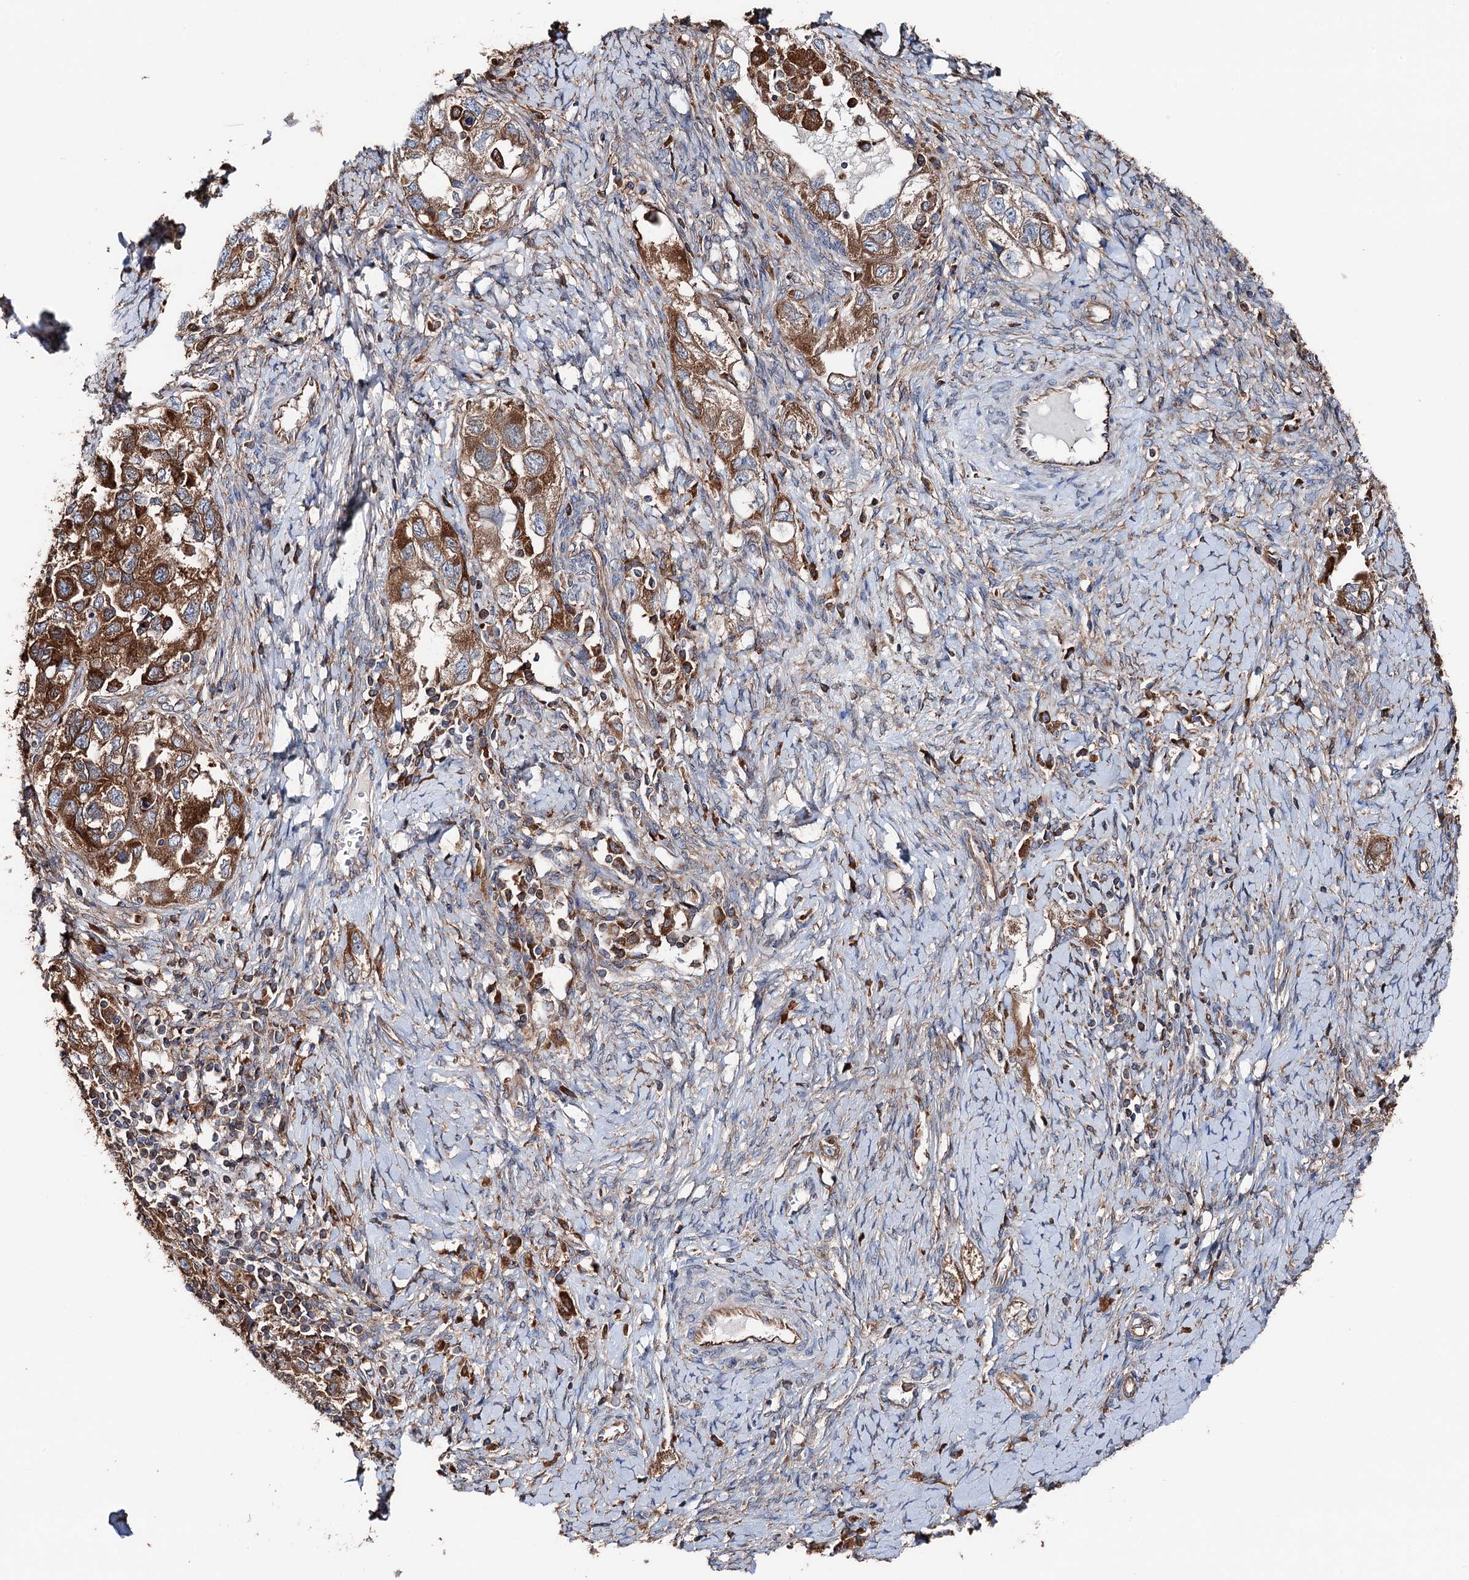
{"staining": {"intensity": "strong", "quantity": ">75%", "location": "cytoplasmic/membranous"}, "tissue": "ovarian cancer", "cell_type": "Tumor cells", "image_type": "cancer", "snomed": [{"axis": "morphology", "description": "Carcinoma, NOS"}, {"axis": "morphology", "description": "Cystadenocarcinoma, serous, NOS"}, {"axis": "topography", "description": "Ovary"}], "caption": "The immunohistochemical stain shows strong cytoplasmic/membranous staining in tumor cells of carcinoma (ovarian) tissue.", "gene": "ERP29", "patient": {"sex": "female", "age": 69}}